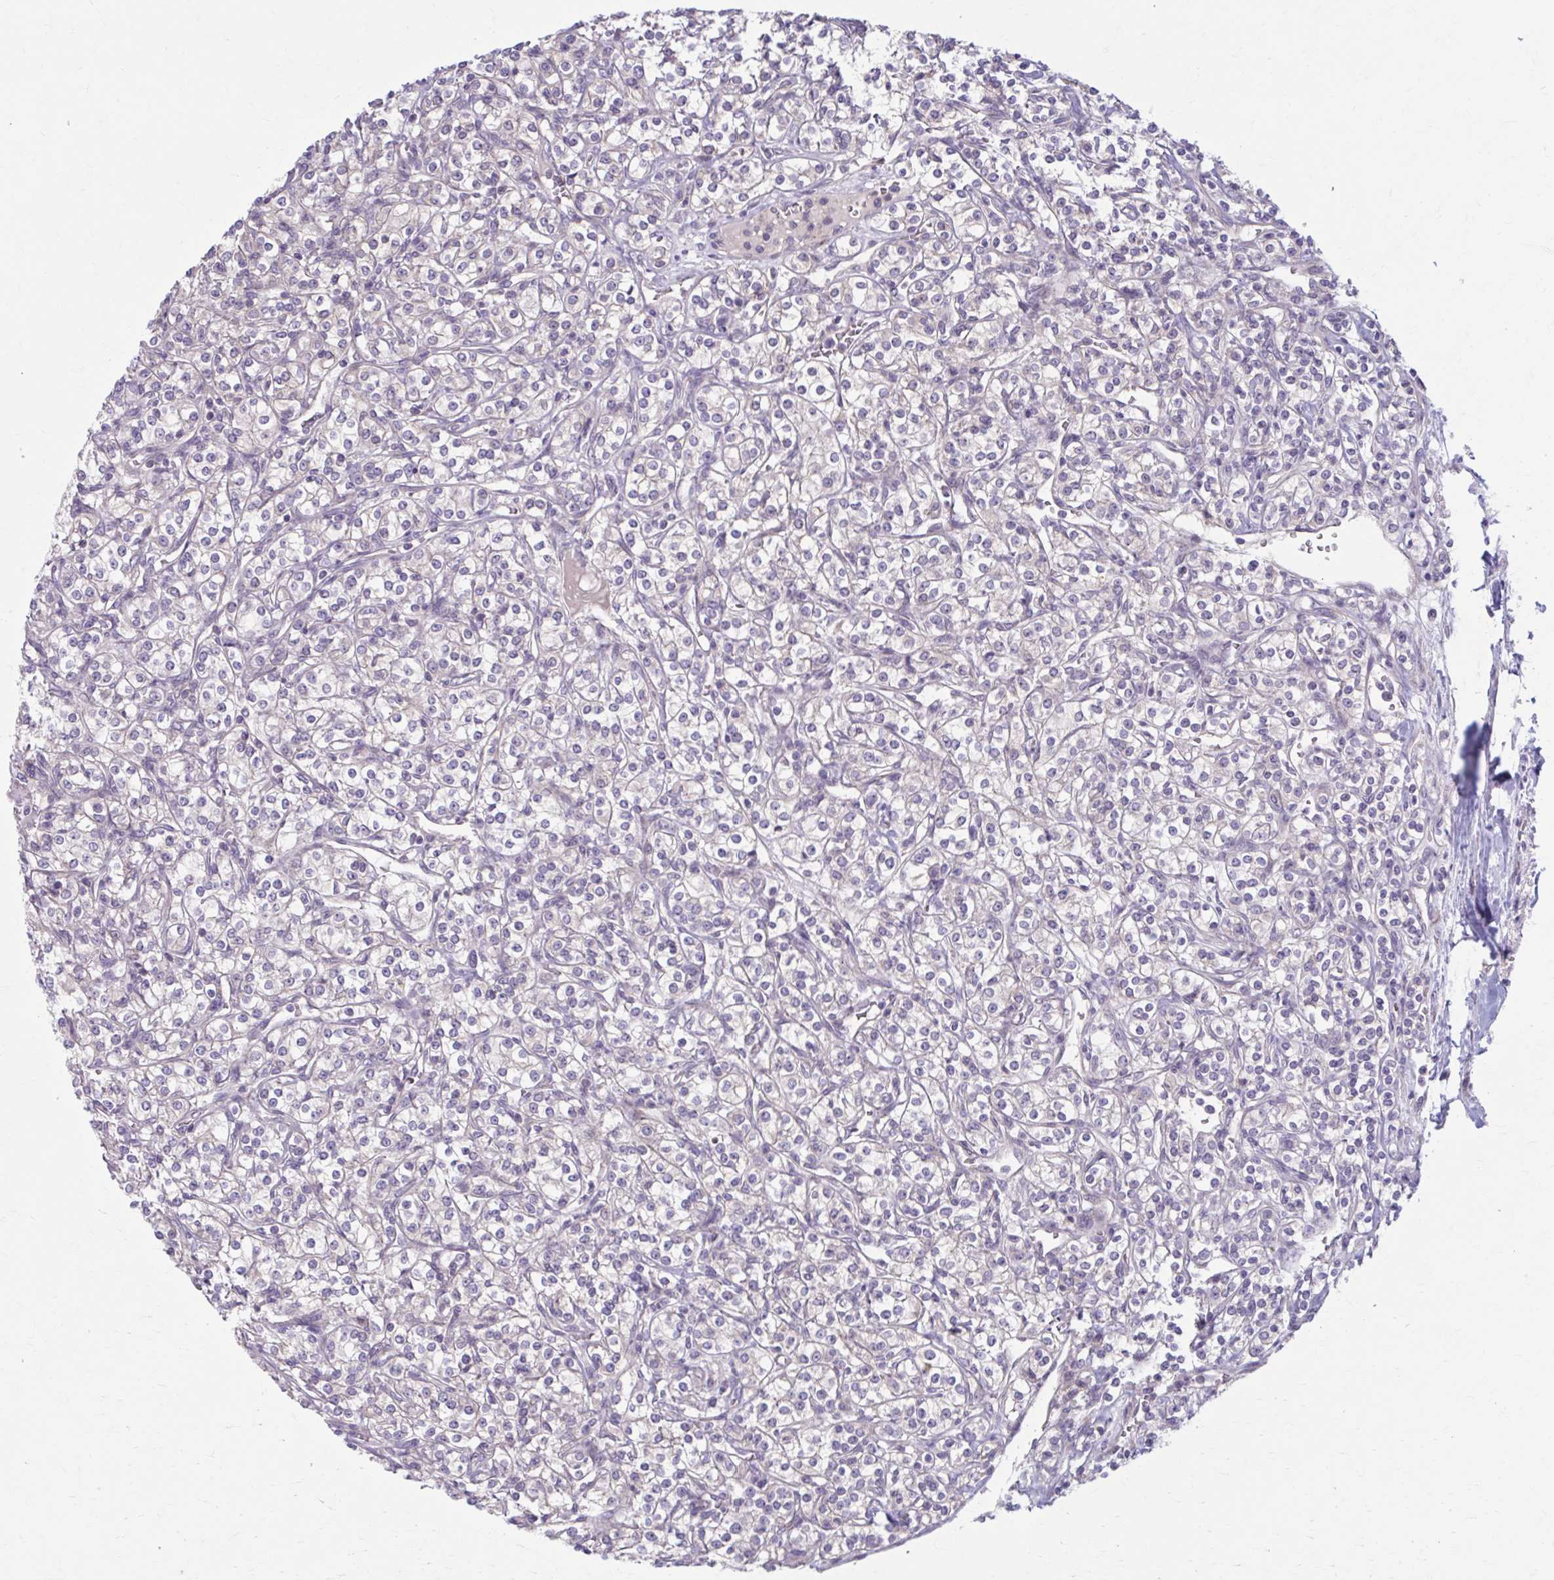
{"staining": {"intensity": "negative", "quantity": "none", "location": "none"}, "tissue": "renal cancer", "cell_type": "Tumor cells", "image_type": "cancer", "snomed": [{"axis": "morphology", "description": "Adenocarcinoma, NOS"}, {"axis": "topography", "description": "Kidney"}], "caption": "IHC photomicrograph of neoplastic tissue: renal cancer stained with DAB reveals no significant protein staining in tumor cells. Brightfield microscopy of immunohistochemistry (IHC) stained with DAB (brown) and hematoxylin (blue), captured at high magnification.", "gene": "CHST3", "patient": {"sex": "male", "age": 77}}